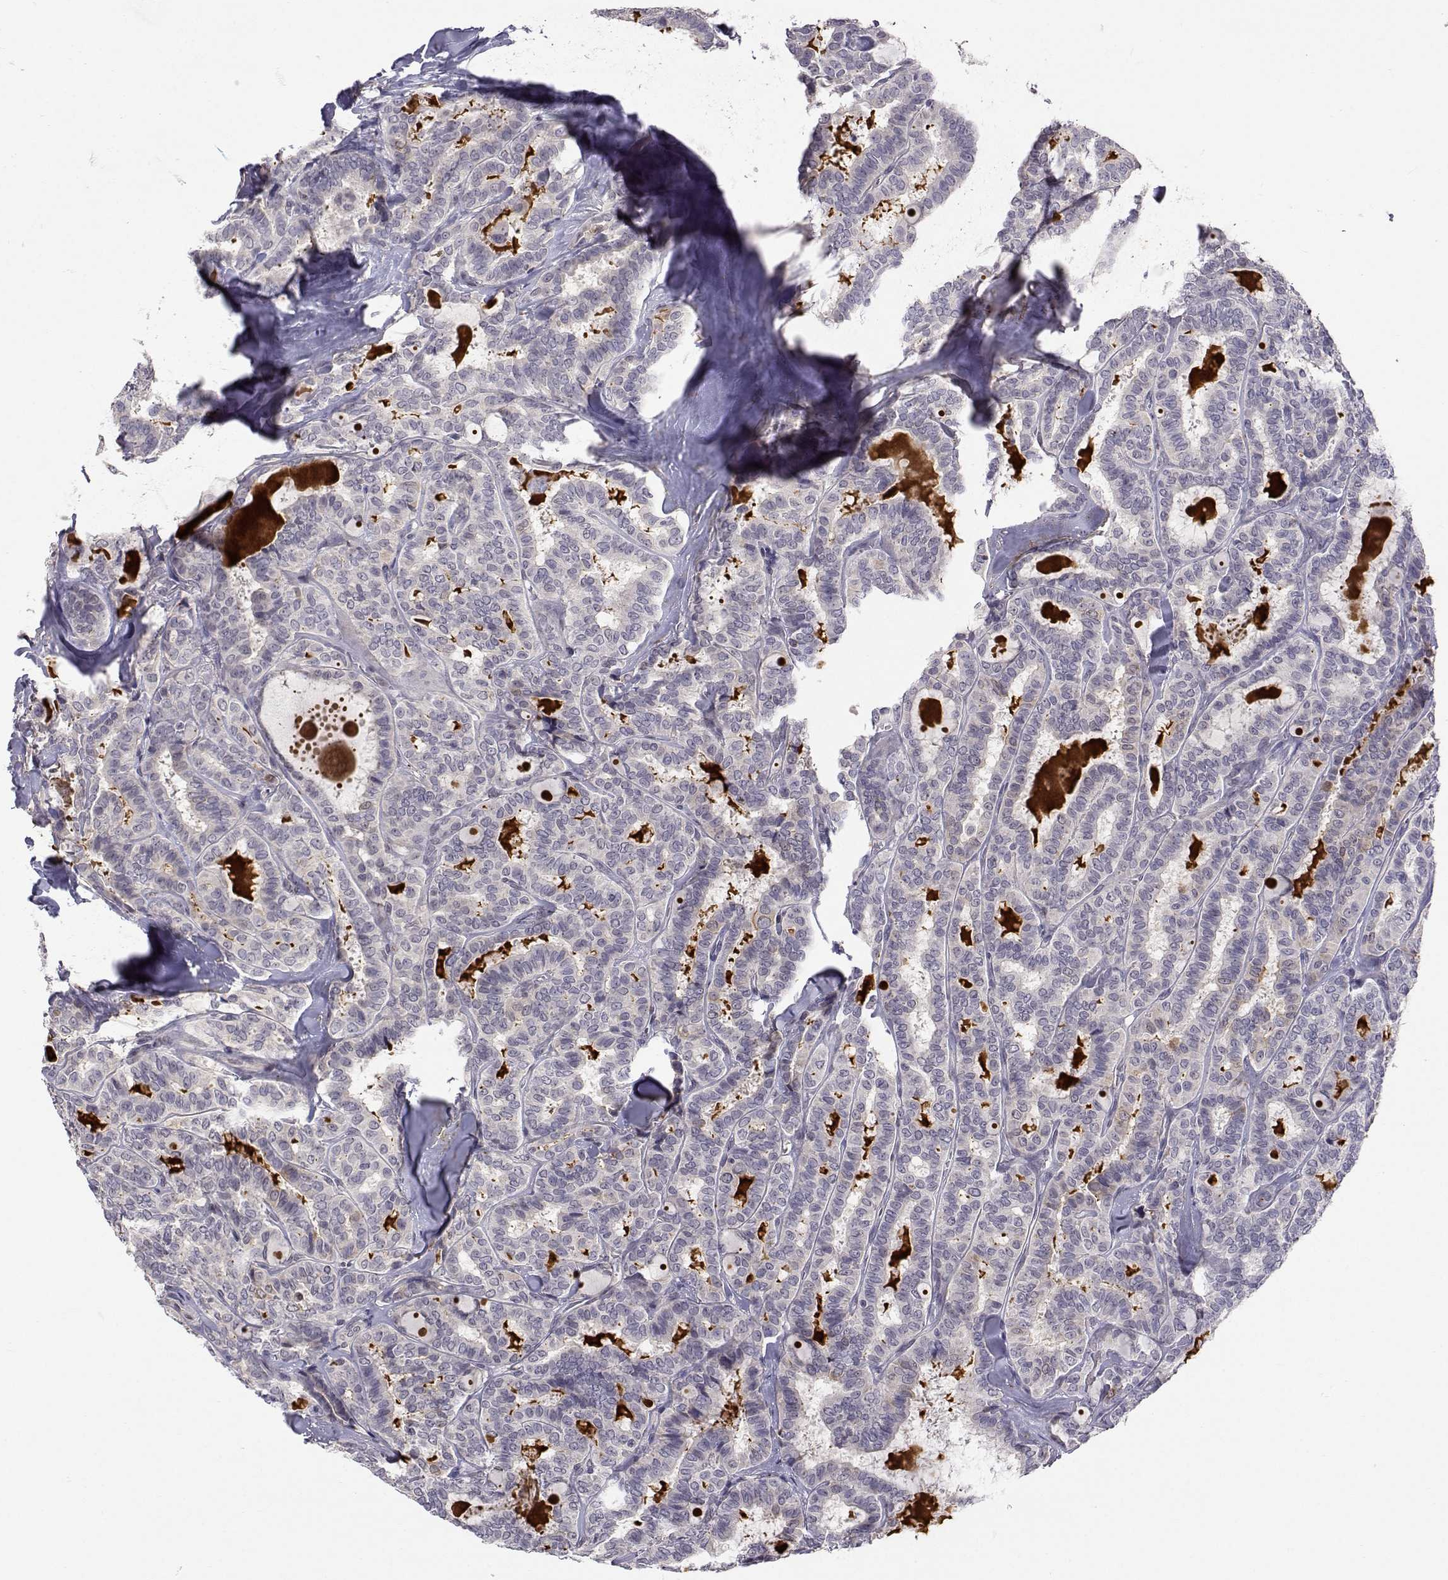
{"staining": {"intensity": "weak", "quantity": "<25%", "location": "cytoplasmic/membranous"}, "tissue": "thyroid cancer", "cell_type": "Tumor cells", "image_type": "cancer", "snomed": [{"axis": "morphology", "description": "Papillary adenocarcinoma, NOS"}, {"axis": "topography", "description": "Thyroid gland"}], "caption": "This histopathology image is of papillary adenocarcinoma (thyroid) stained with immunohistochemistry (IHC) to label a protein in brown with the nuclei are counter-stained blue. There is no staining in tumor cells. (Stains: DAB (3,3'-diaminobenzidine) IHC with hematoxylin counter stain, Microscopy: brightfield microscopy at high magnification).", "gene": "SLC6A3", "patient": {"sex": "female", "age": 39}}